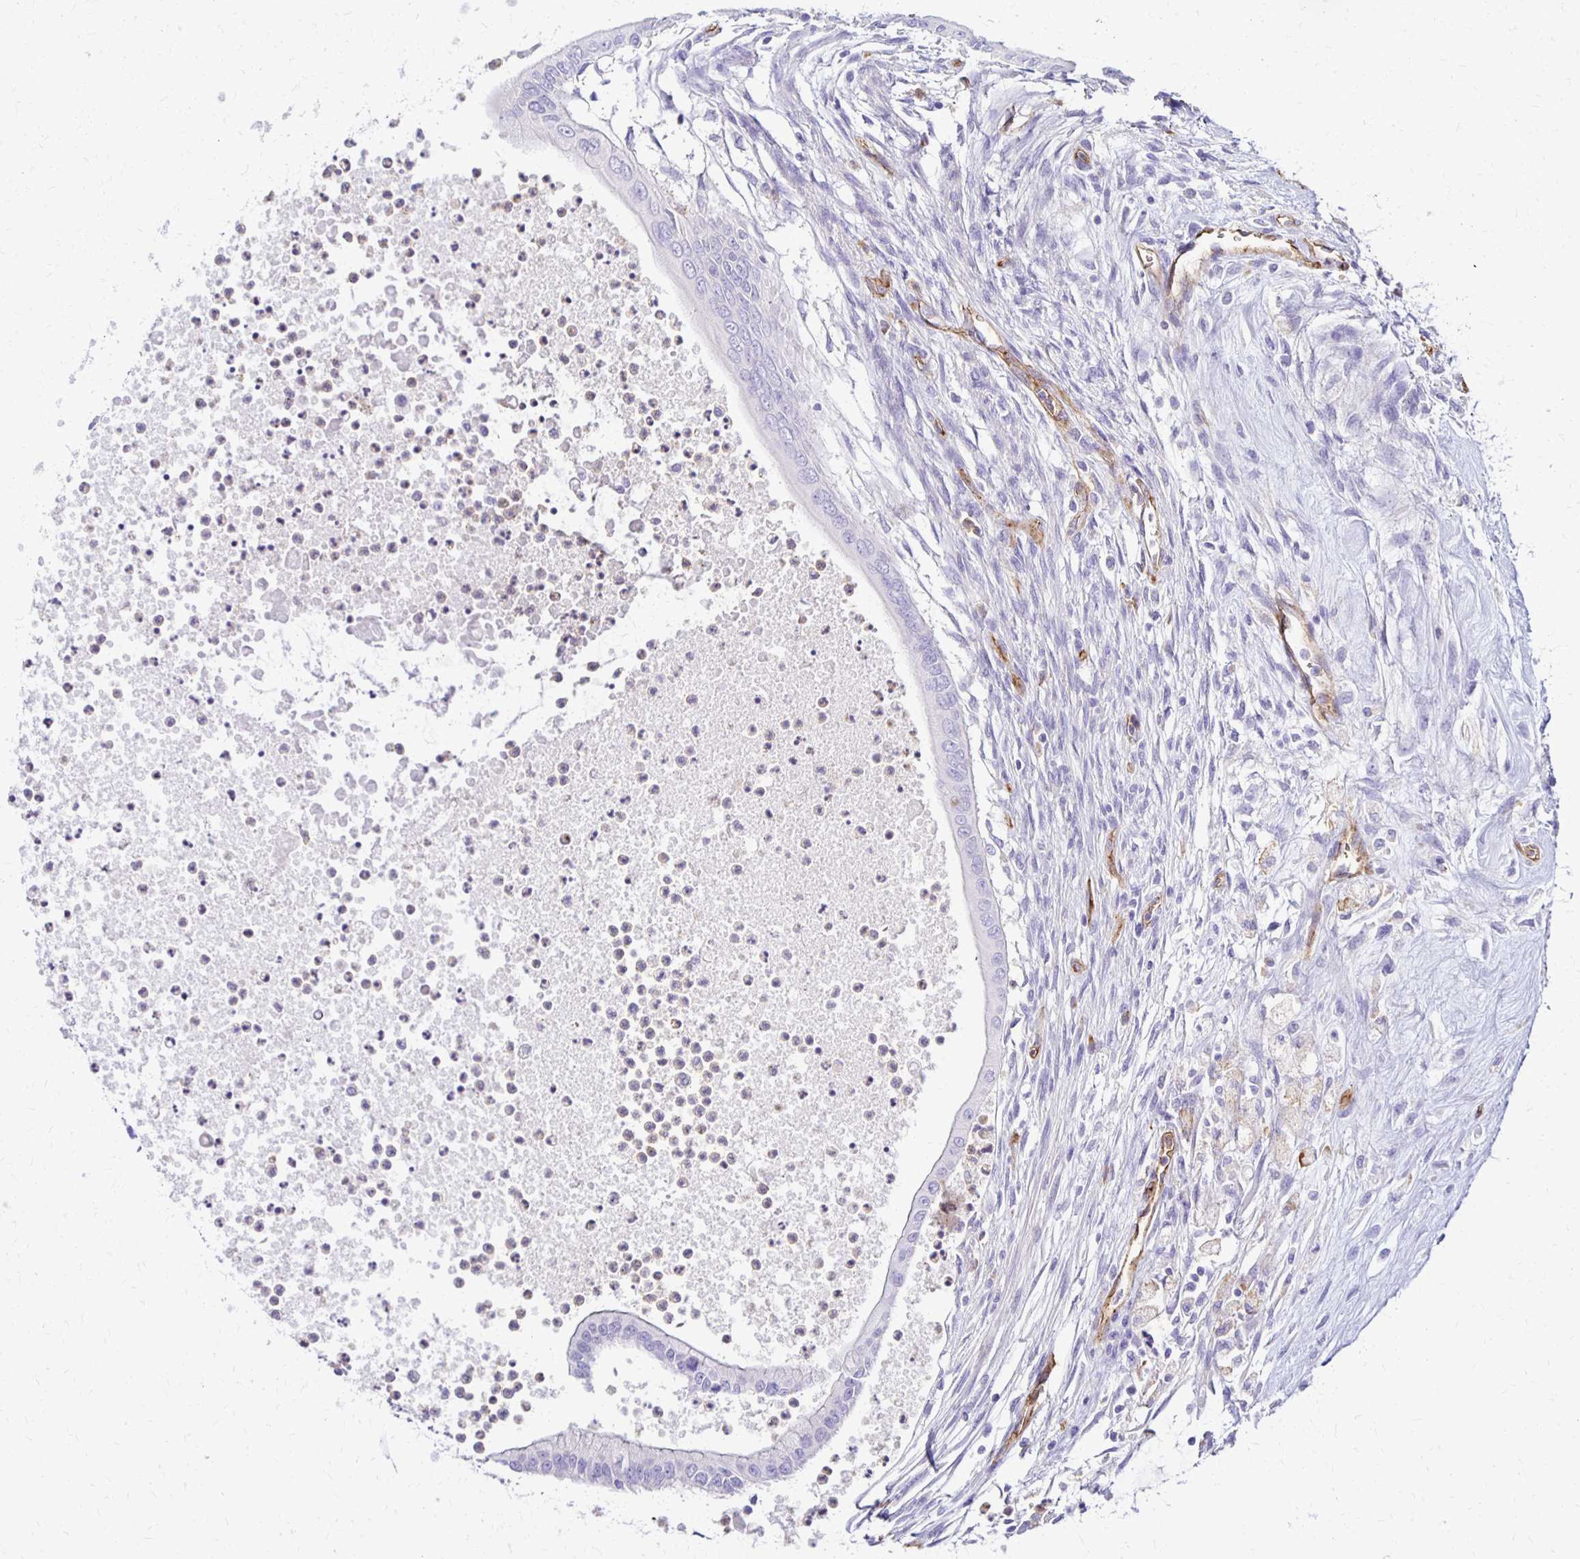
{"staining": {"intensity": "negative", "quantity": "none", "location": "none"}, "tissue": "testis cancer", "cell_type": "Tumor cells", "image_type": "cancer", "snomed": [{"axis": "morphology", "description": "Carcinoma, Embryonal, NOS"}, {"axis": "topography", "description": "Testis"}], "caption": "A photomicrograph of human embryonal carcinoma (testis) is negative for staining in tumor cells.", "gene": "TTYH1", "patient": {"sex": "male", "age": 37}}